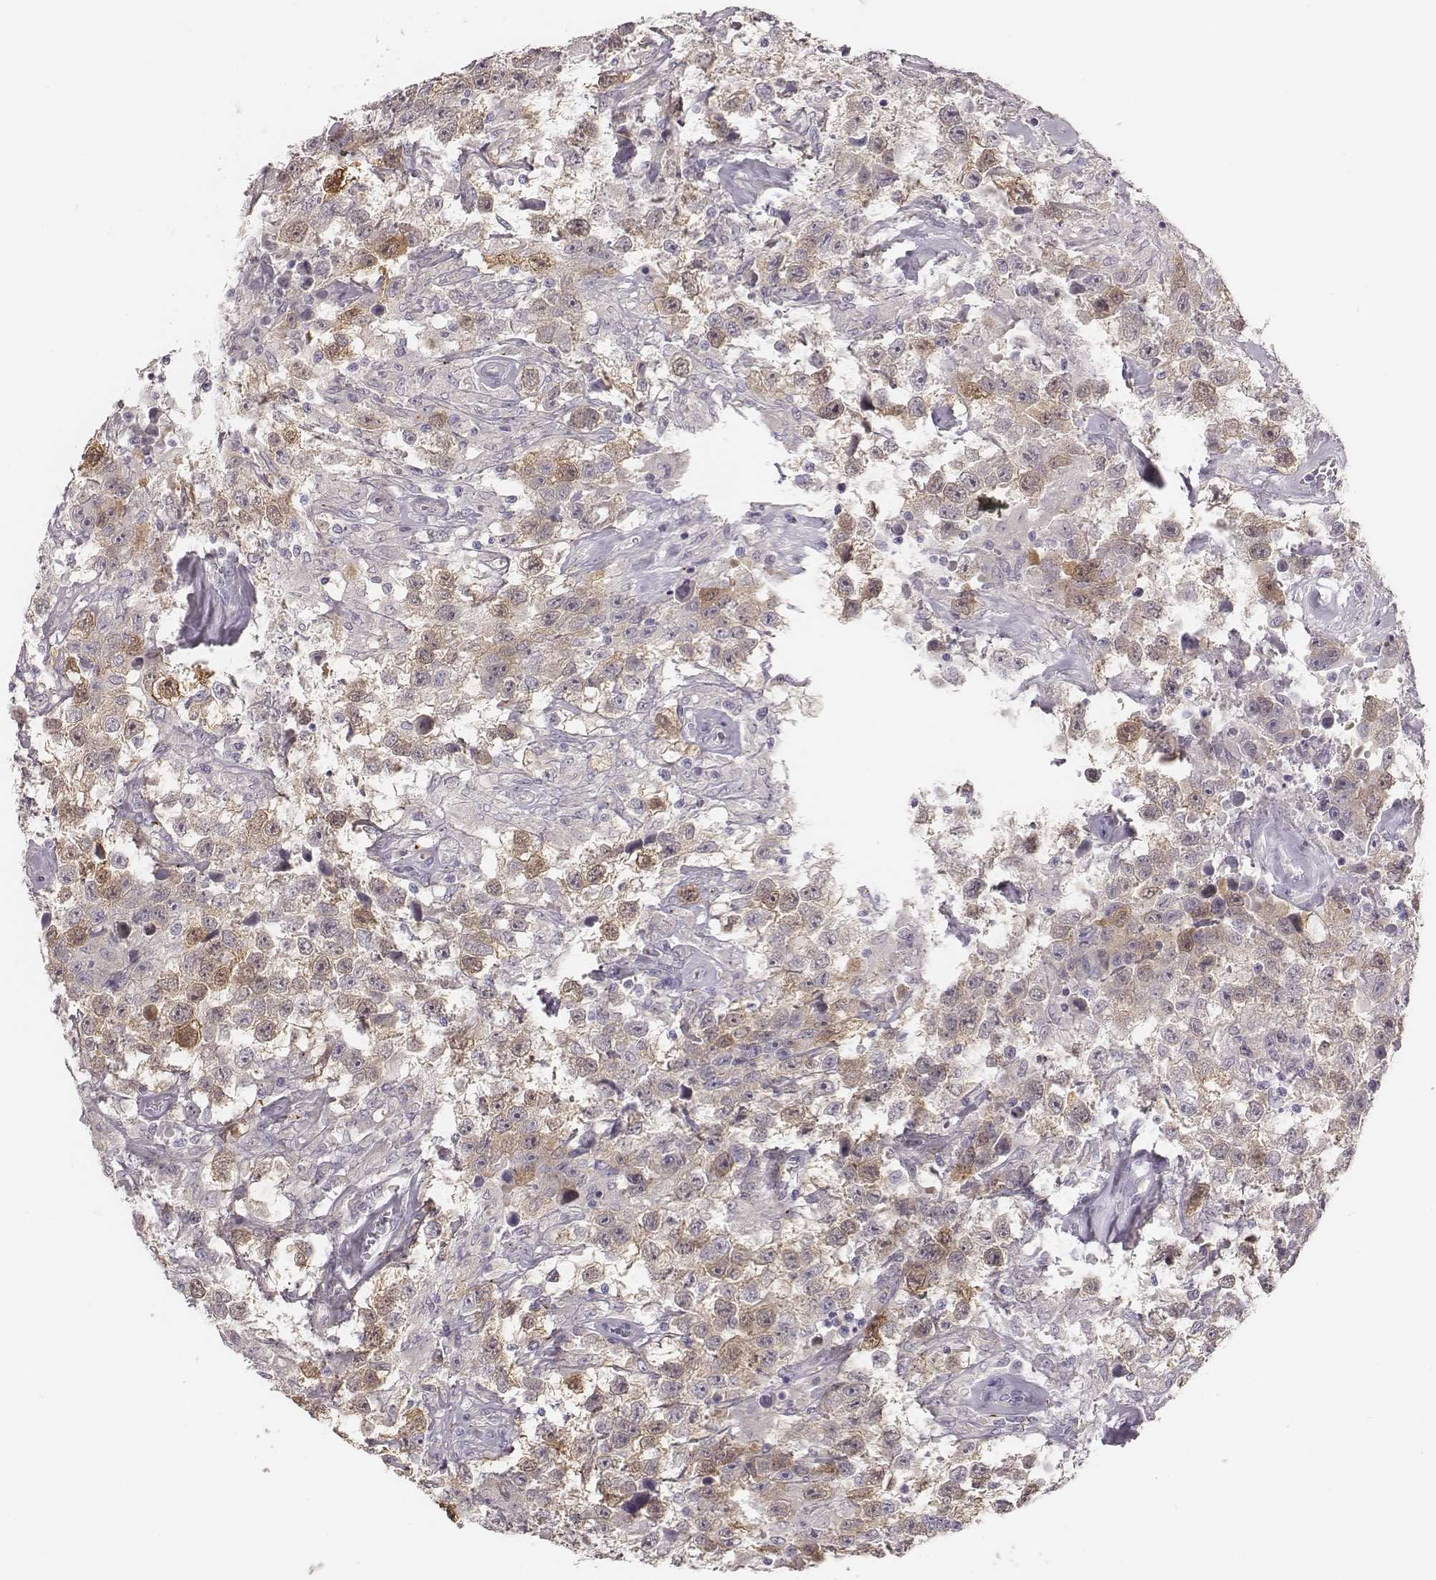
{"staining": {"intensity": "weak", "quantity": "25%-75%", "location": "cytoplasmic/membranous,nuclear"}, "tissue": "testis cancer", "cell_type": "Tumor cells", "image_type": "cancer", "snomed": [{"axis": "morphology", "description": "Seminoma, NOS"}, {"axis": "topography", "description": "Testis"}], "caption": "The photomicrograph exhibits immunohistochemical staining of testis cancer. There is weak cytoplasmic/membranous and nuclear staining is identified in approximately 25%-75% of tumor cells.", "gene": "PBK", "patient": {"sex": "male", "age": 43}}